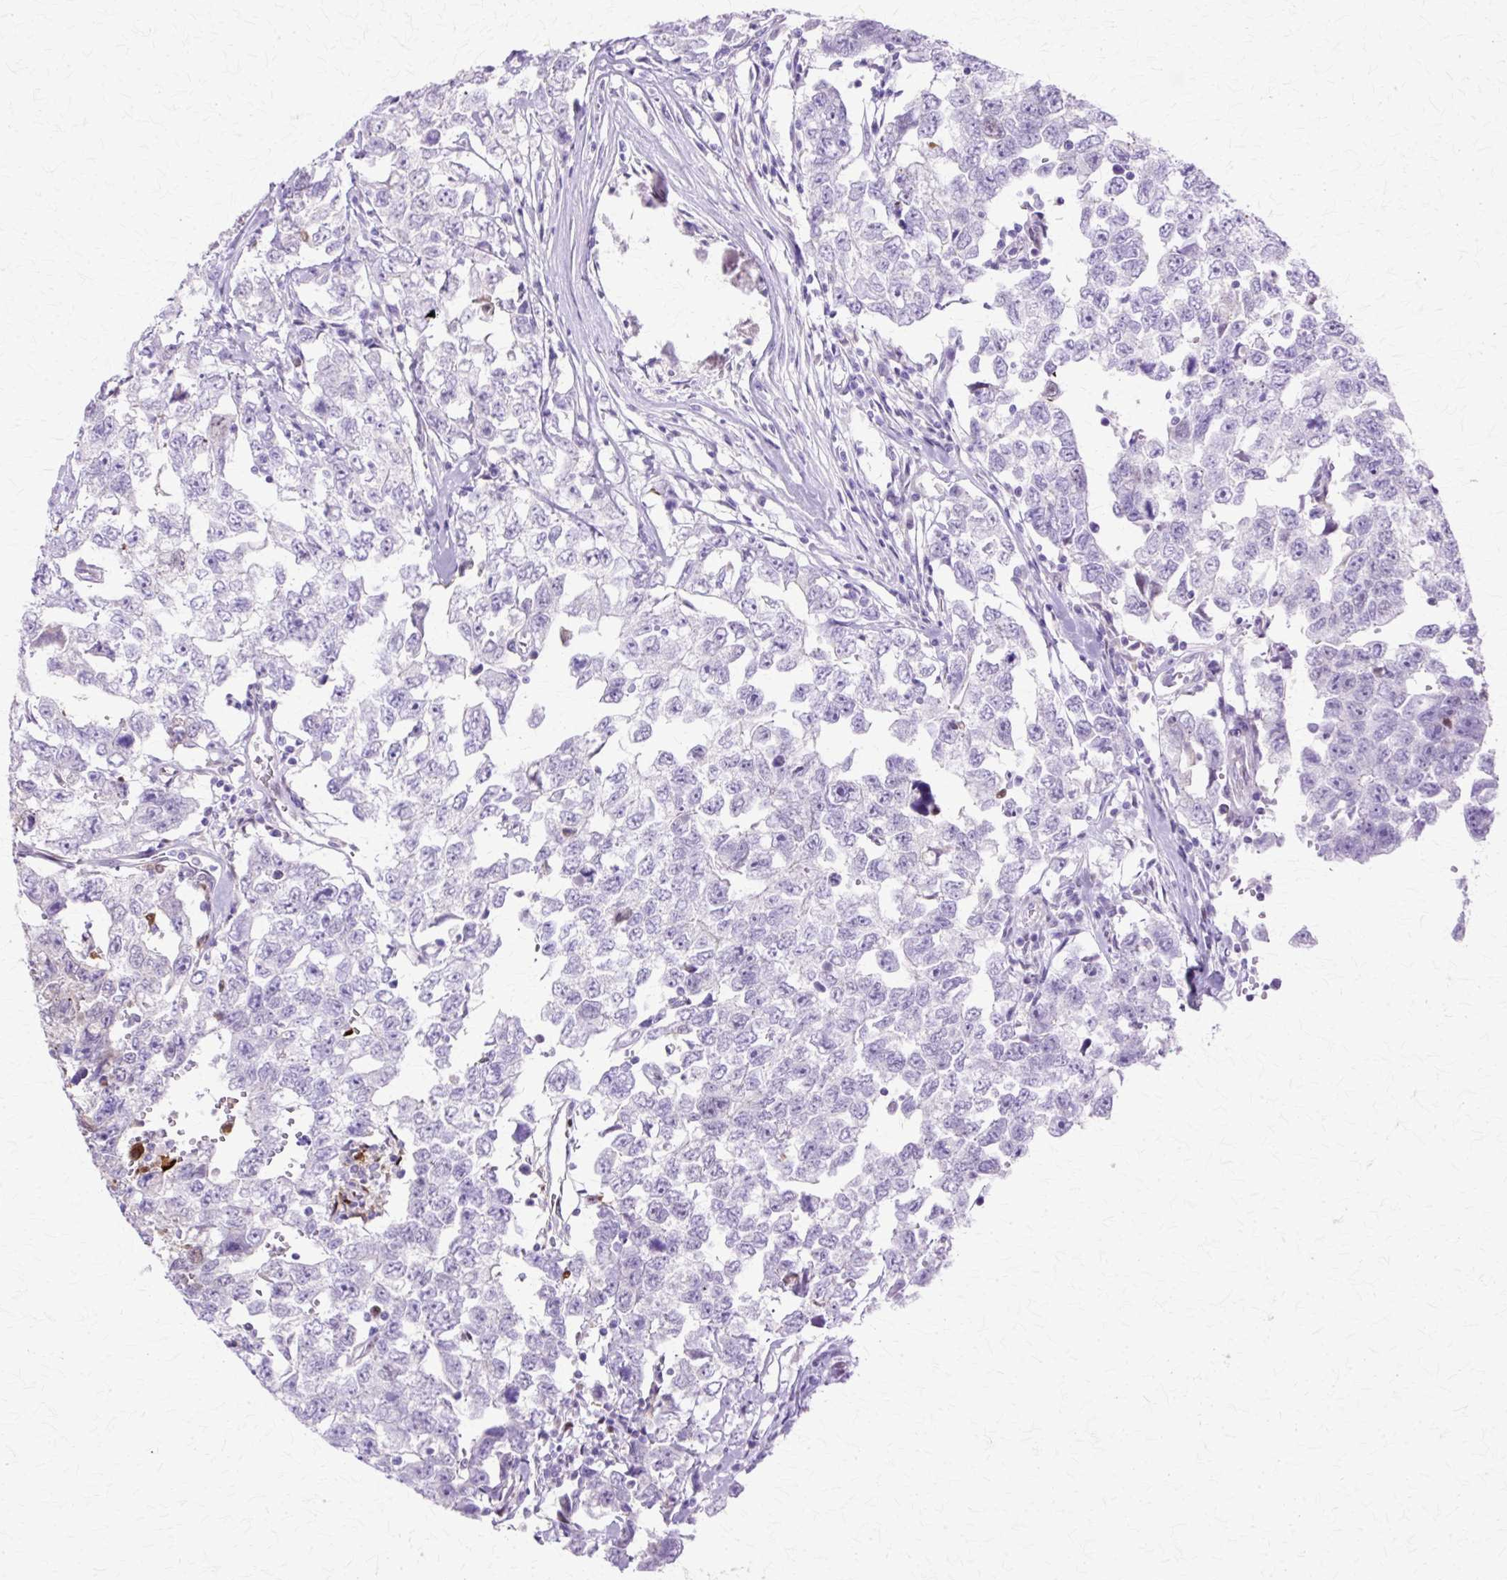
{"staining": {"intensity": "negative", "quantity": "none", "location": "none"}, "tissue": "testis cancer", "cell_type": "Tumor cells", "image_type": "cancer", "snomed": [{"axis": "morphology", "description": "Carcinoma, Embryonal, NOS"}, {"axis": "topography", "description": "Testis"}], "caption": "IHC photomicrograph of testis cancer stained for a protein (brown), which exhibits no positivity in tumor cells.", "gene": "HSPA8", "patient": {"sex": "male", "age": 22}}